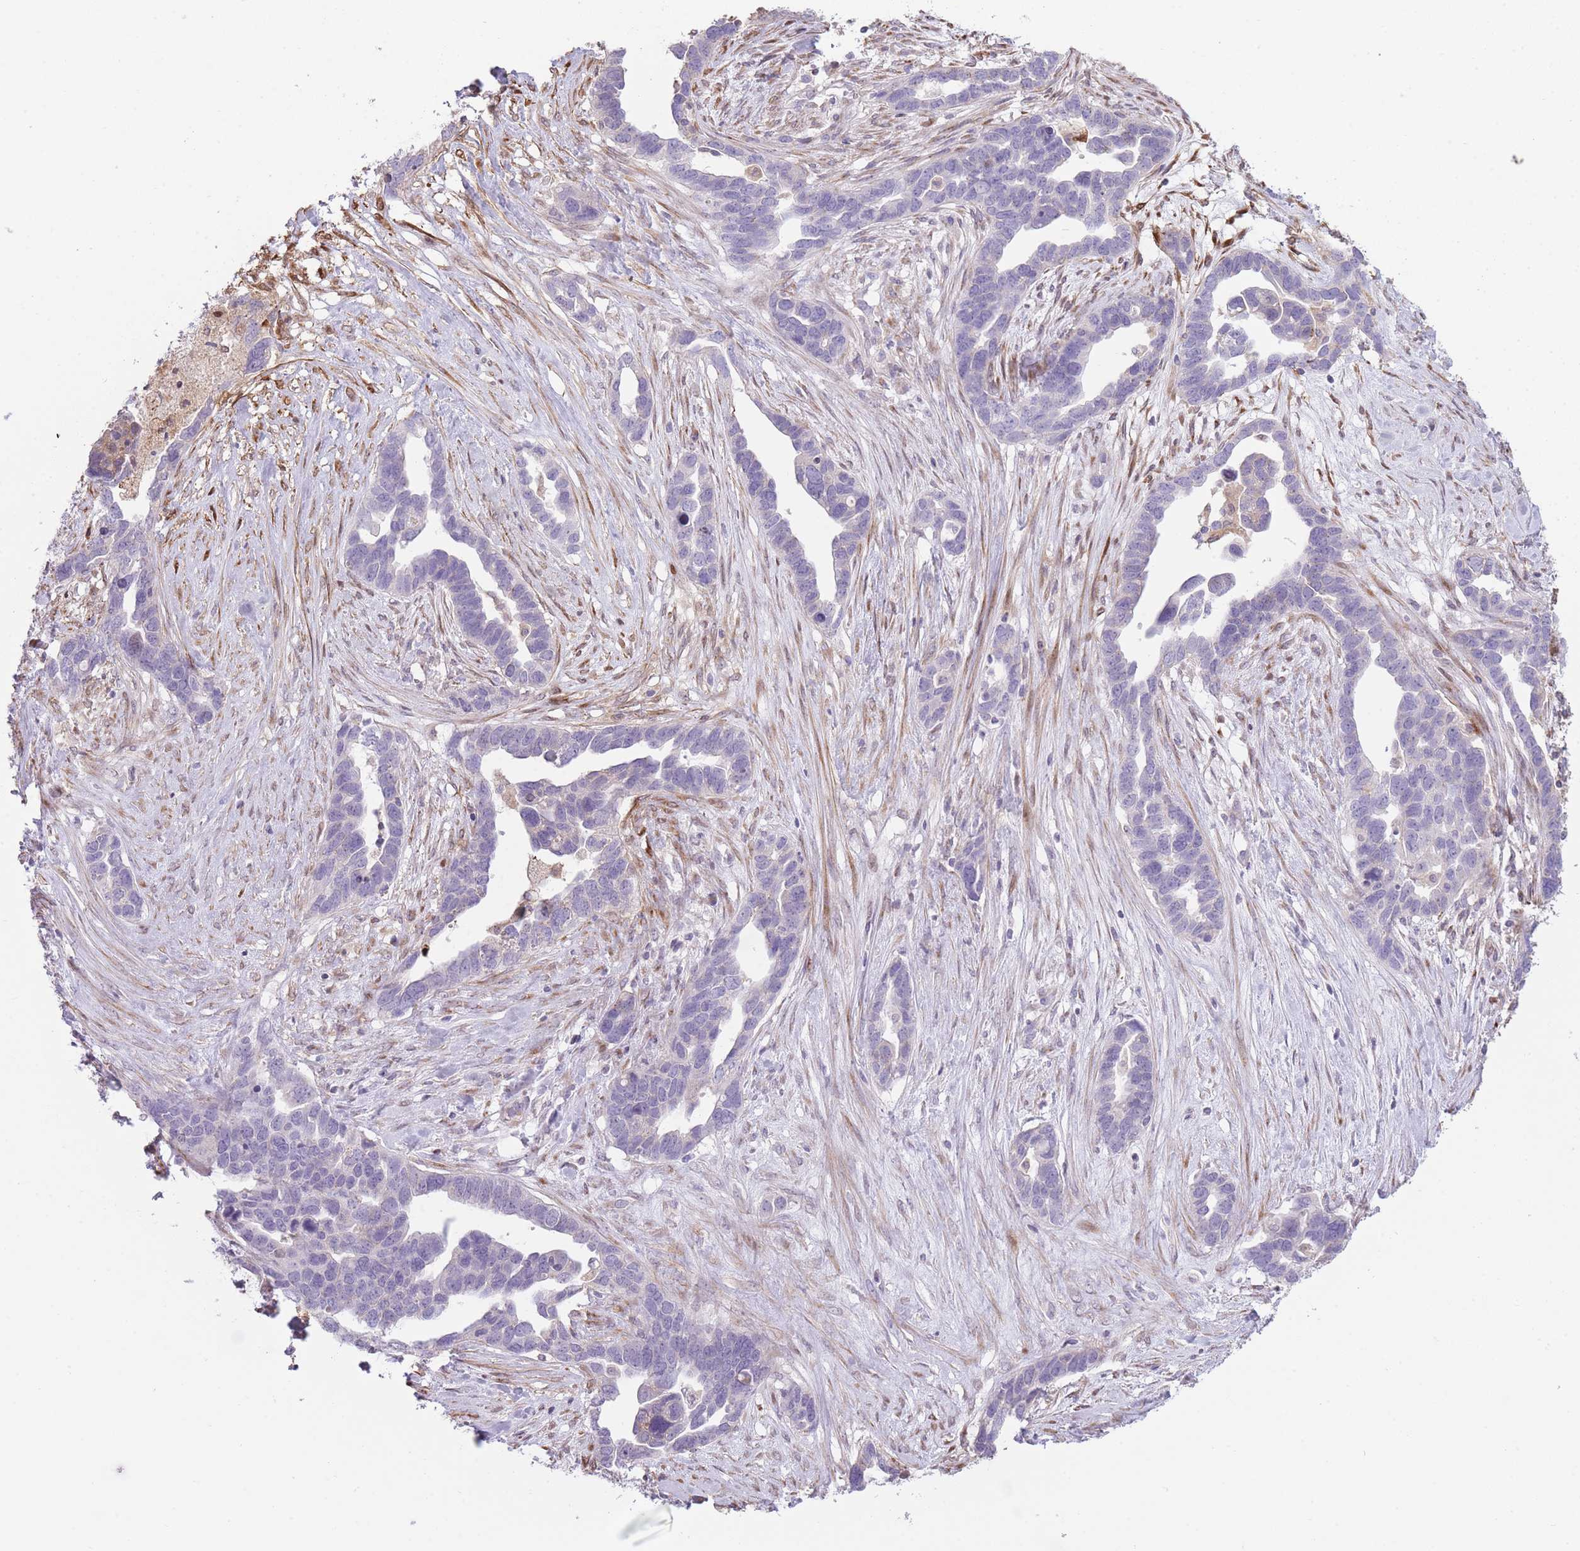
{"staining": {"intensity": "negative", "quantity": "none", "location": "none"}, "tissue": "ovarian cancer", "cell_type": "Tumor cells", "image_type": "cancer", "snomed": [{"axis": "morphology", "description": "Cystadenocarcinoma, serous, NOS"}, {"axis": "topography", "description": "Ovary"}], "caption": "High magnification brightfield microscopy of serous cystadenocarcinoma (ovarian) stained with DAB (brown) and counterstained with hematoxylin (blue): tumor cells show no significant expression.", "gene": "PPP3R2", "patient": {"sex": "female", "age": 54}}